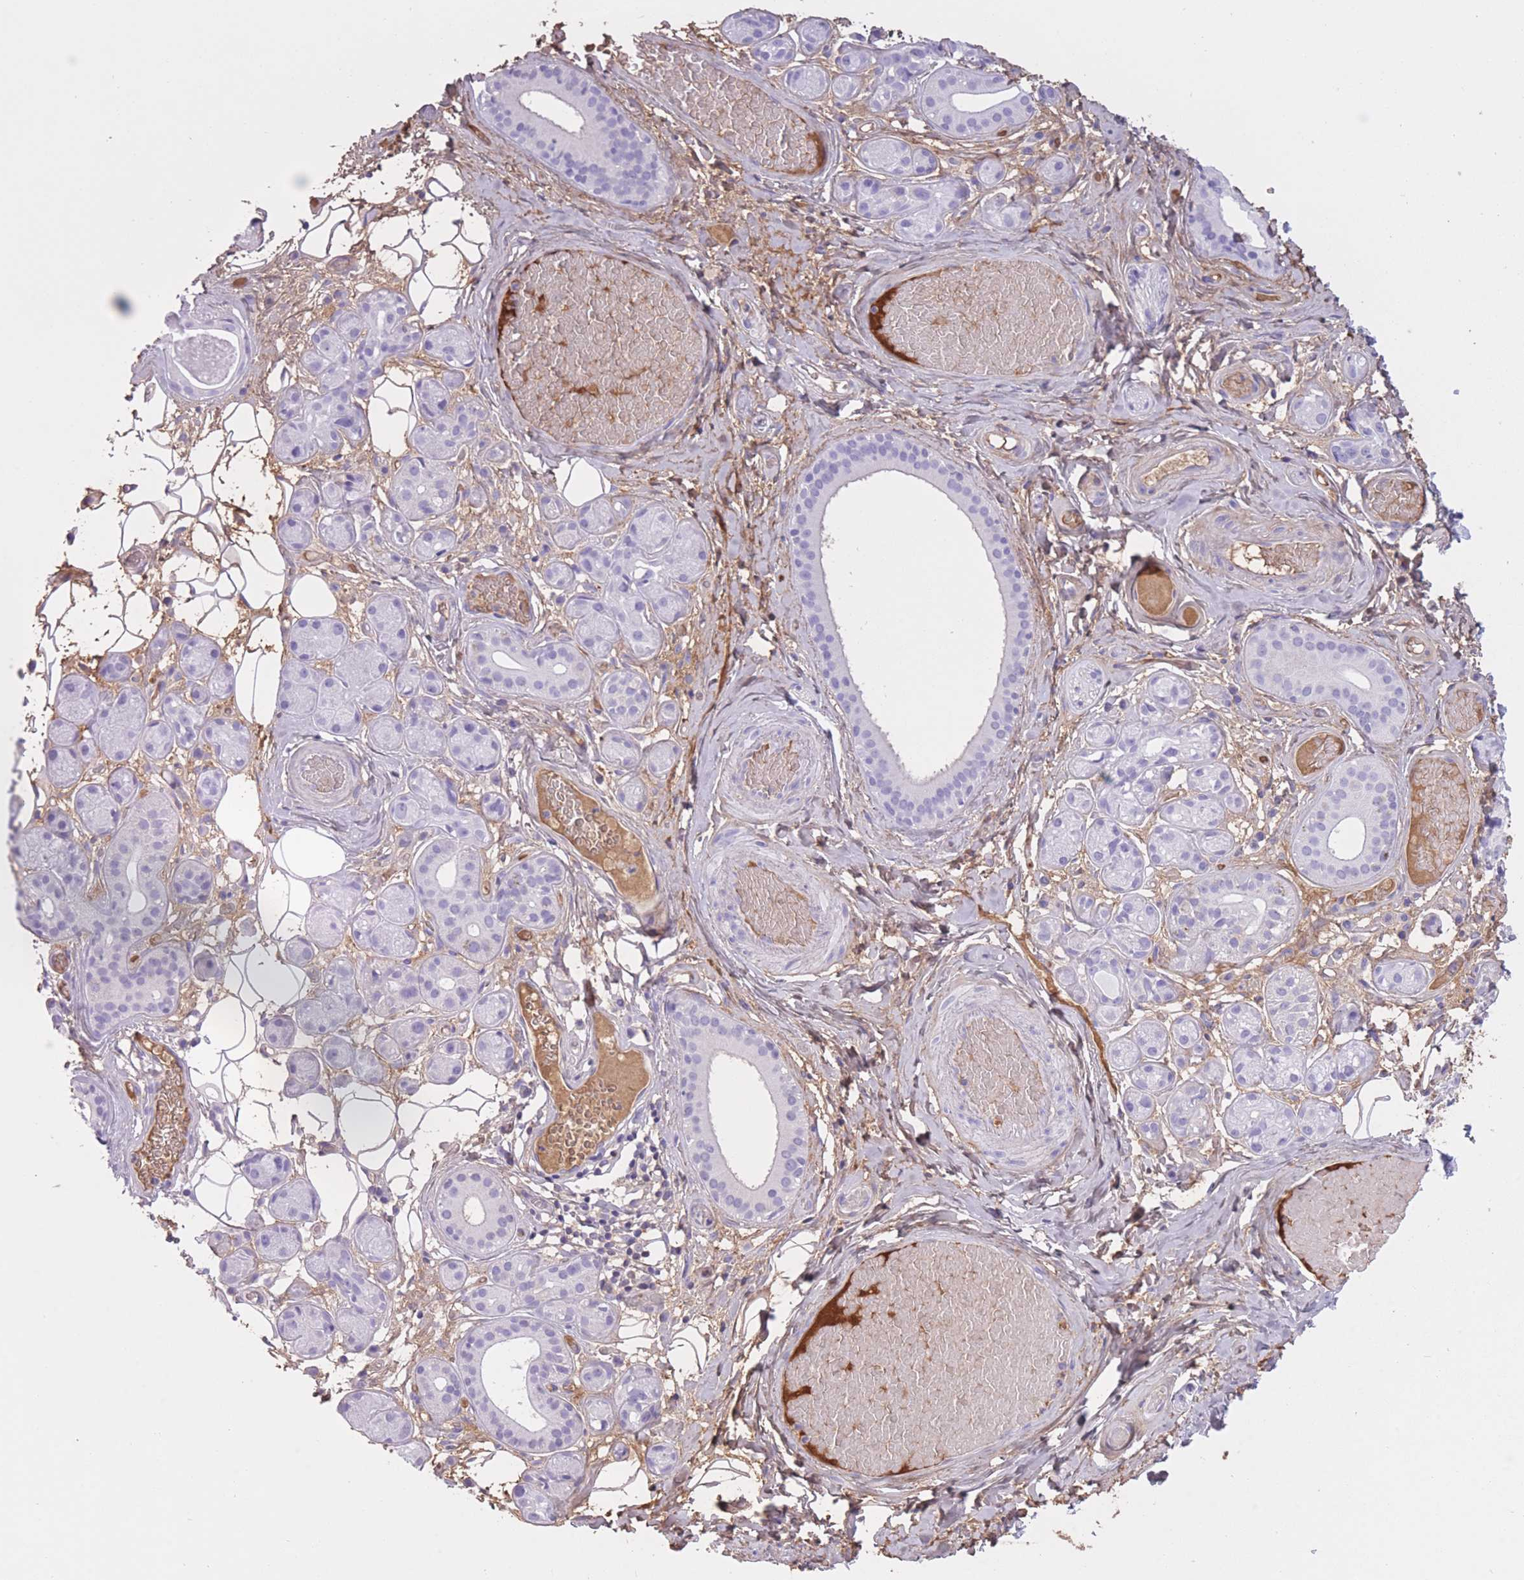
{"staining": {"intensity": "moderate", "quantity": "<25%", "location": "cytoplasmic/membranous"}, "tissue": "salivary gland", "cell_type": "Glandular cells", "image_type": "normal", "snomed": [{"axis": "morphology", "description": "Normal tissue, NOS"}, {"axis": "topography", "description": "Salivary gland"}], "caption": "Protein staining of unremarkable salivary gland displays moderate cytoplasmic/membranous expression in about <25% of glandular cells.", "gene": "AP3S1", "patient": {"sex": "male", "age": 82}}